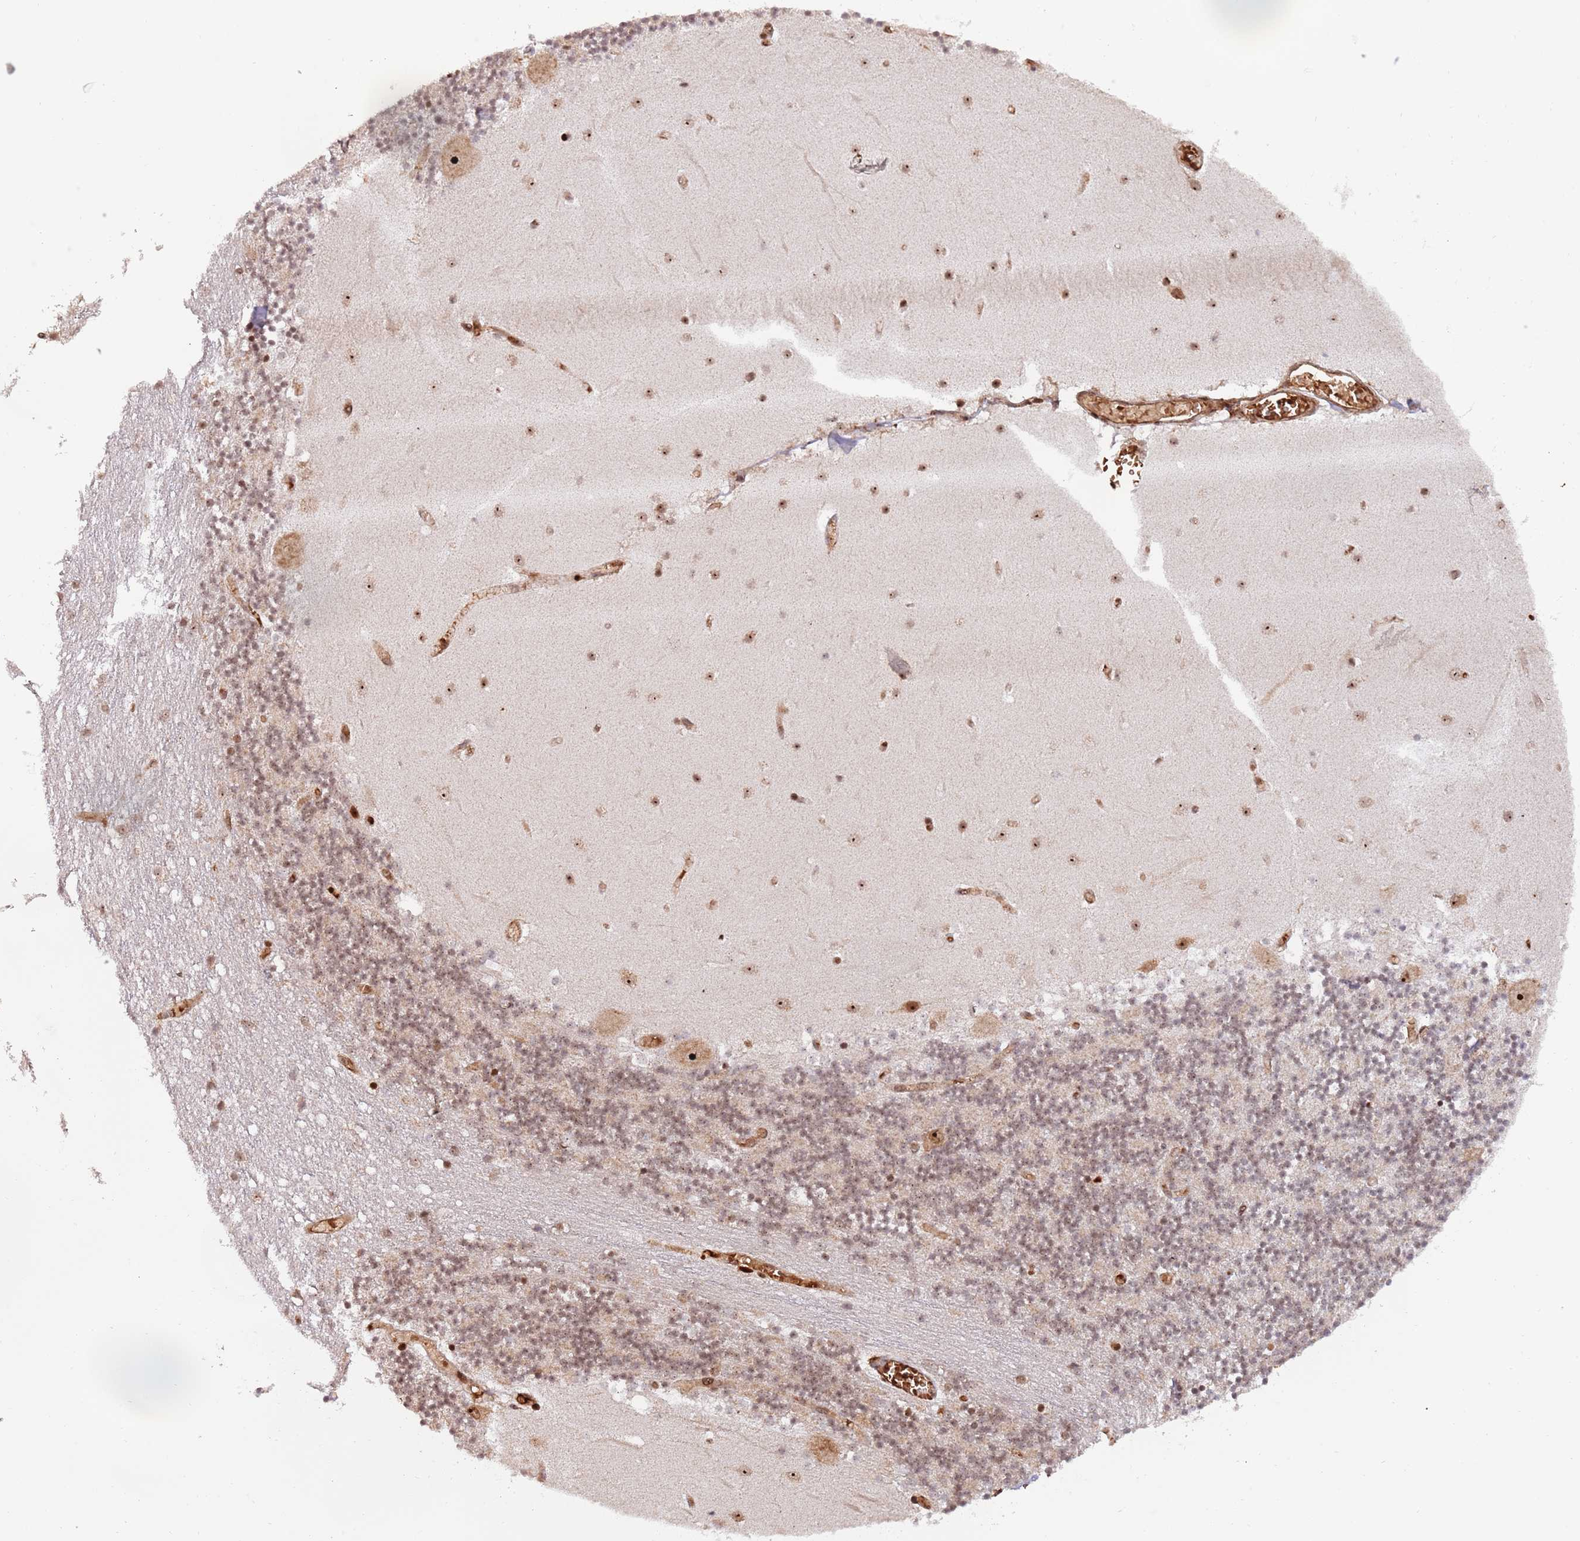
{"staining": {"intensity": "strong", "quantity": "25%-75%", "location": "nuclear"}, "tissue": "cerebellum", "cell_type": "Cells in granular layer", "image_type": "normal", "snomed": [{"axis": "morphology", "description": "Normal tissue, NOS"}, {"axis": "topography", "description": "Cerebellum"}], "caption": "A brown stain shows strong nuclear expression of a protein in cells in granular layer of normal human cerebellum. (IHC, brightfield microscopy, high magnification).", "gene": "RIF1", "patient": {"sex": "female", "age": 28}}